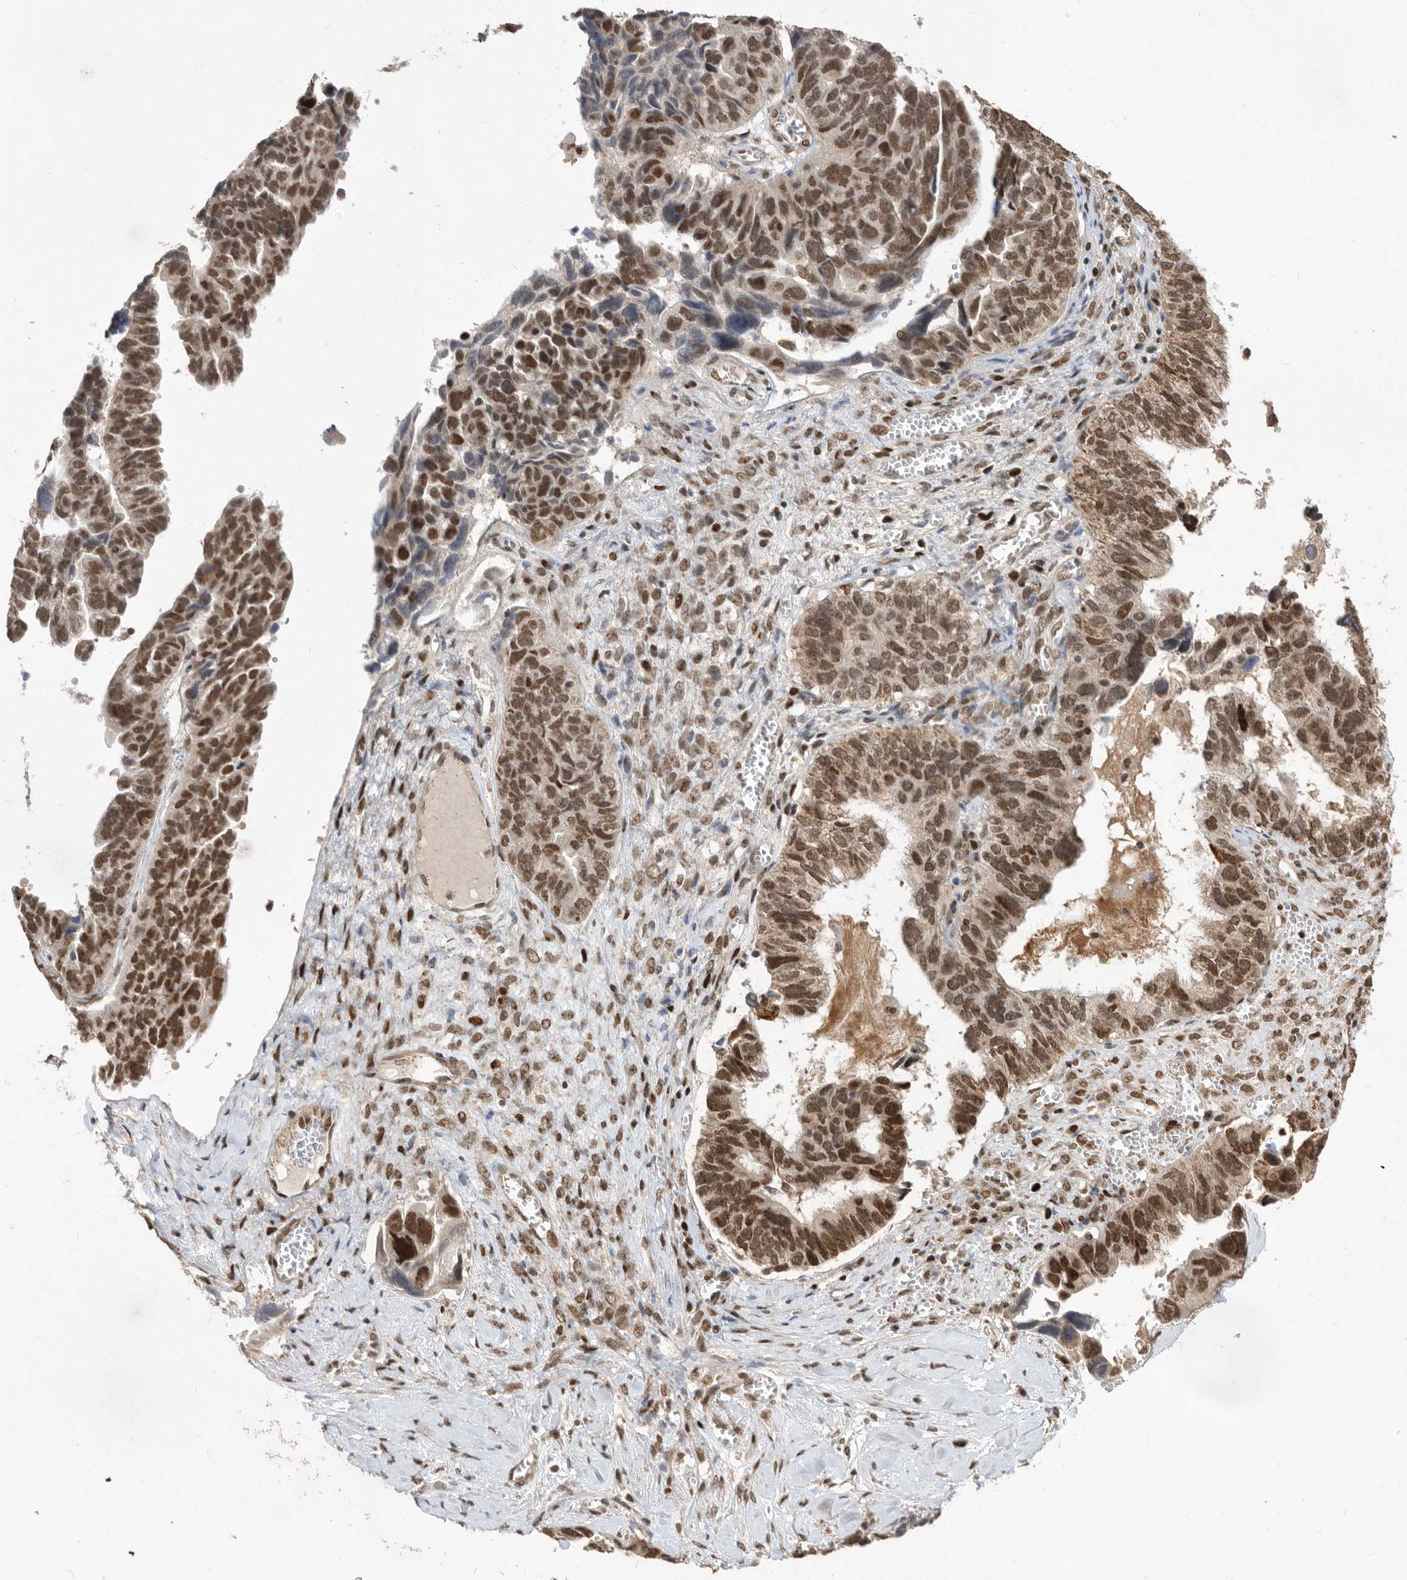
{"staining": {"intensity": "strong", "quantity": ">75%", "location": "nuclear"}, "tissue": "ovarian cancer", "cell_type": "Tumor cells", "image_type": "cancer", "snomed": [{"axis": "morphology", "description": "Cystadenocarcinoma, serous, NOS"}, {"axis": "topography", "description": "Ovary"}], "caption": "Ovarian cancer (serous cystadenocarcinoma) tissue demonstrates strong nuclear staining in approximately >75% of tumor cells The staining was performed using DAB (3,3'-diaminobenzidine), with brown indicating positive protein expression. Nuclei are stained blue with hematoxylin.", "gene": "TDRD3", "patient": {"sex": "female", "age": 79}}